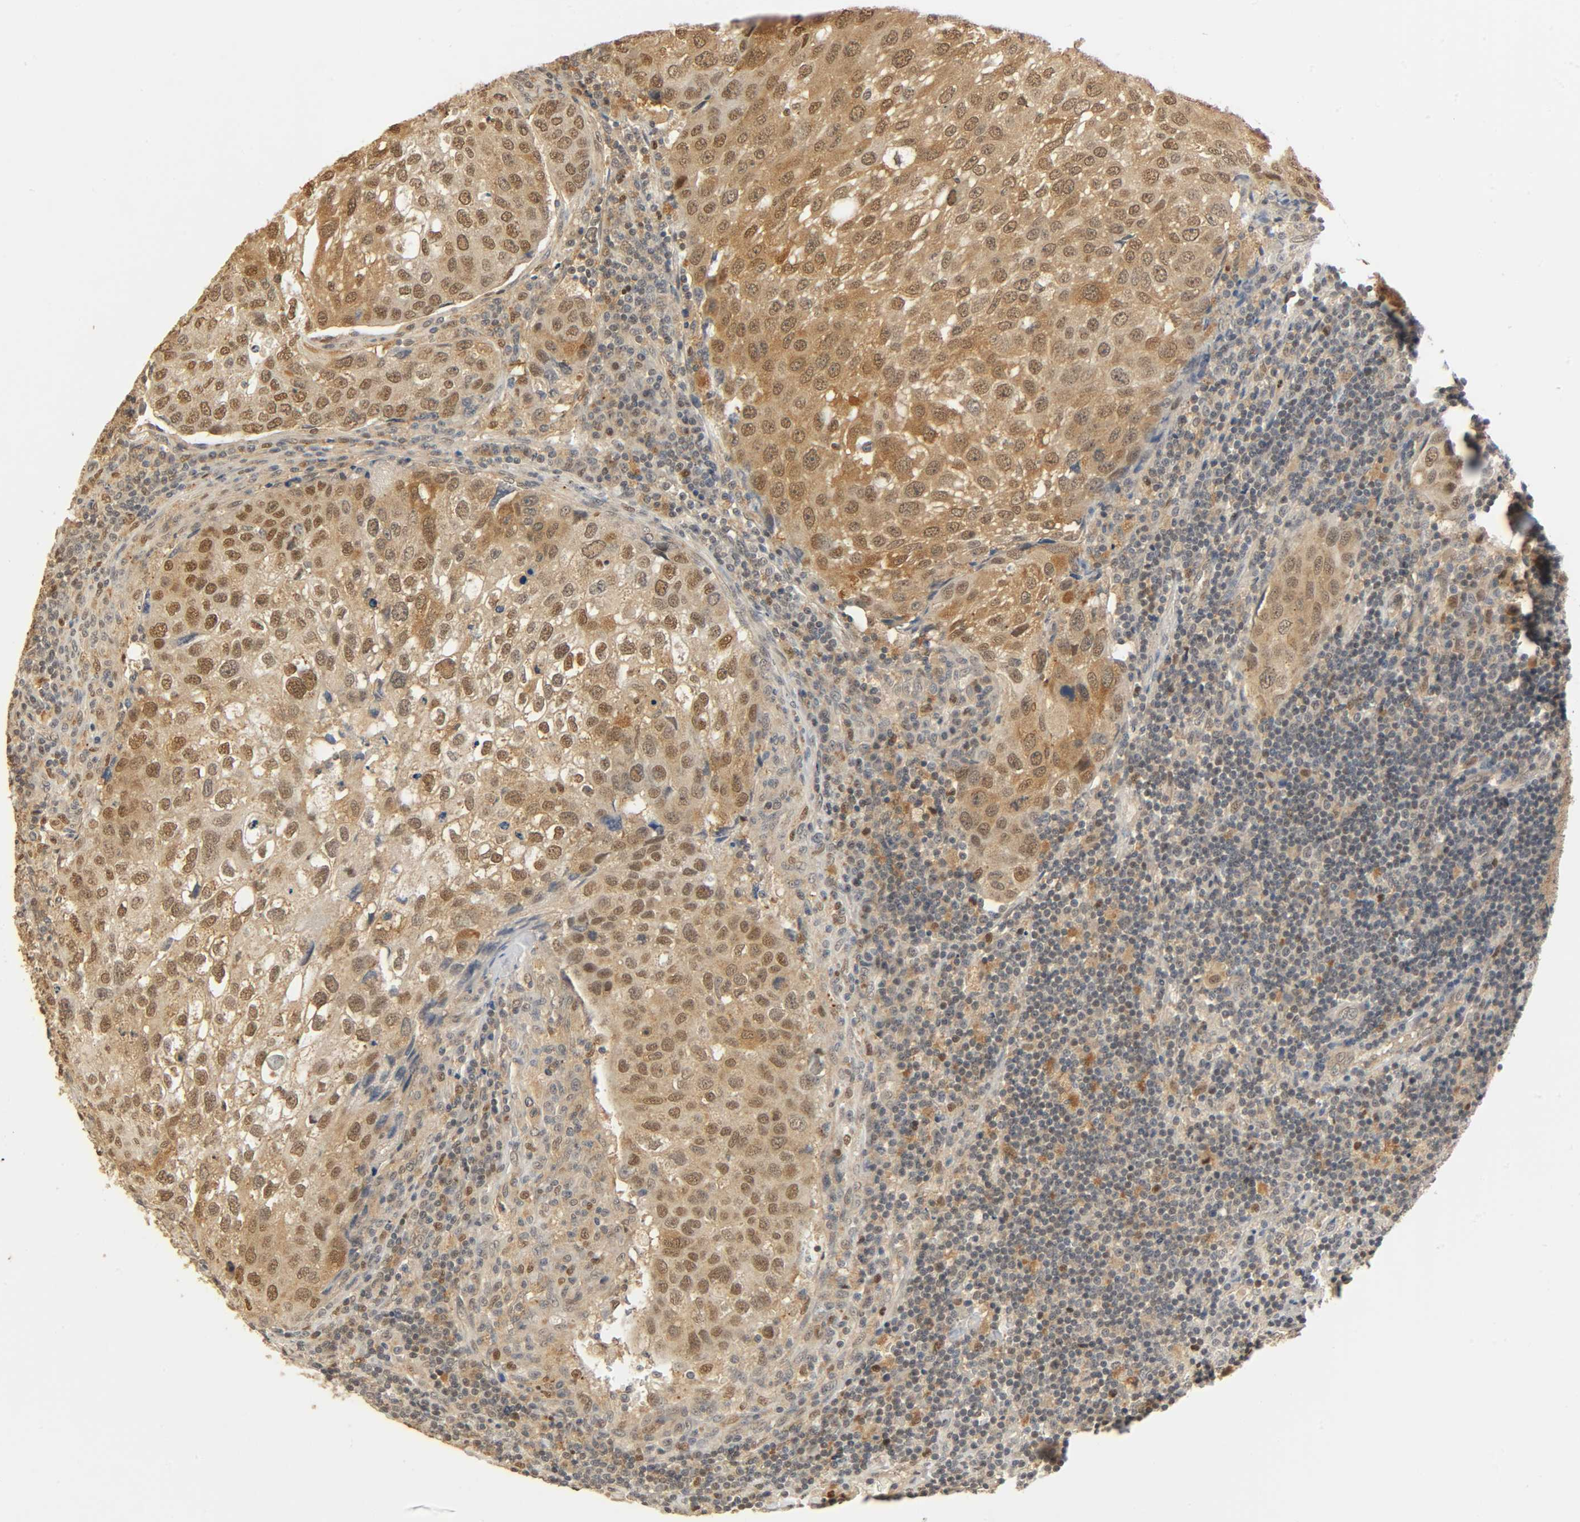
{"staining": {"intensity": "moderate", "quantity": ">75%", "location": "cytoplasmic/membranous,nuclear"}, "tissue": "urothelial cancer", "cell_type": "Tumor cells", "image_type": "cancer", "snomed": [{"axis": "morphology", "description": "Urothelial carcinoma, High grade"}, {"axis": "topography", "description": "Lymph node"}, {"axis": "topography", "description": "Urinary bladder"}], "caption": "Tumor cells exhibit medium levels of moderate cytoplasmic/membranous and nuclear staining in approximately >75% of cells in human urothelial carcinoma (high-grade).", "gene": "ZFPM2", "patient": {"sex": "male", "age": 51}}